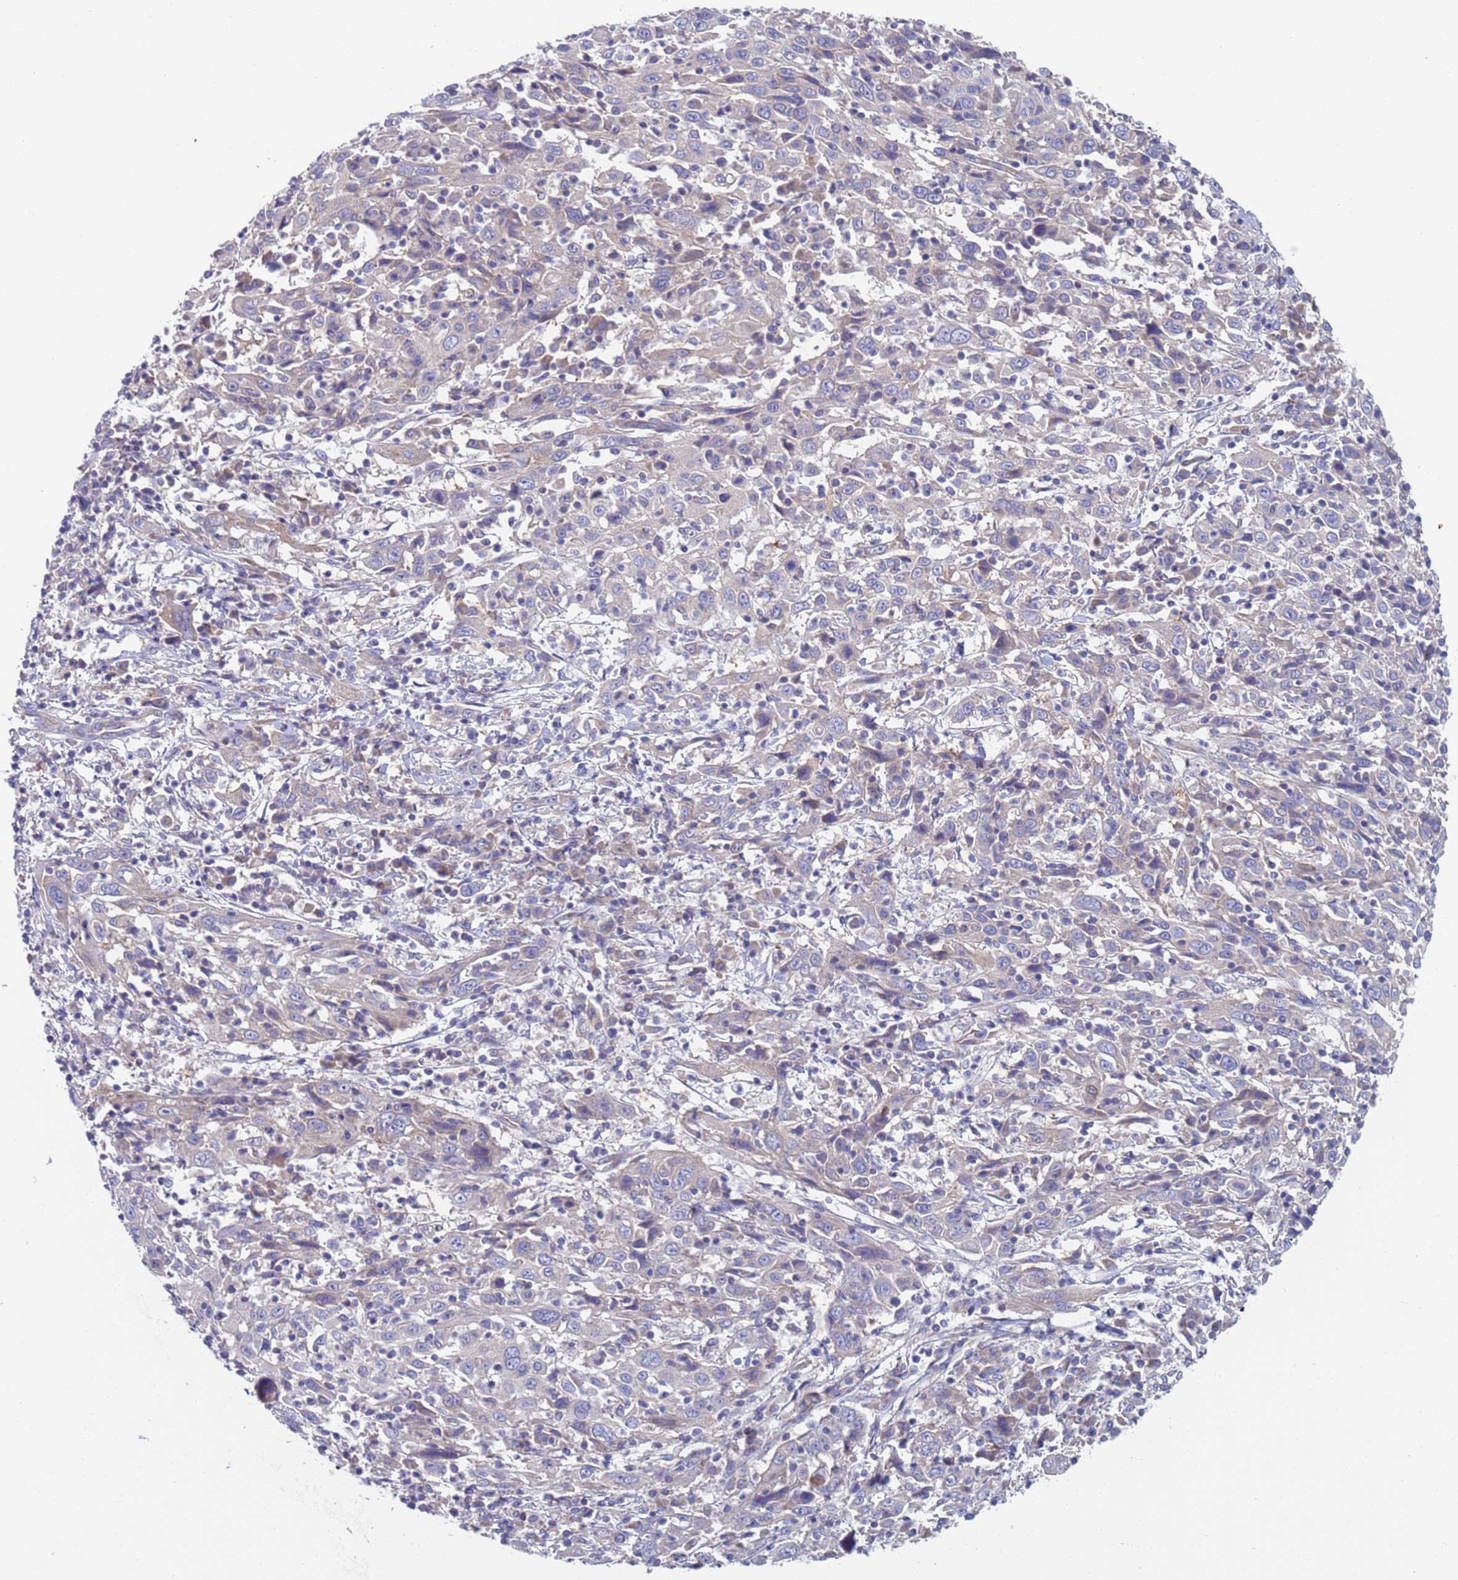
{"staining": {"intensity": "negative", "quantity": "none", "location": "none"}, "tissue": "cervical cancer", "cell_type": "Tumor cells", "image_type": "cancer", "snomed": [{"axis": "morphology", "description": "Squamous cell carcinoma, NOS"}, {"axis": "topography", "description": "Cervix"}], "caption": "A histopathology image of human cervical cancer (squamous cell carcinoma) is negative for staining in tumor cells.", "gene": "PET117", "patient": {"sex": "female", "age": 46}}